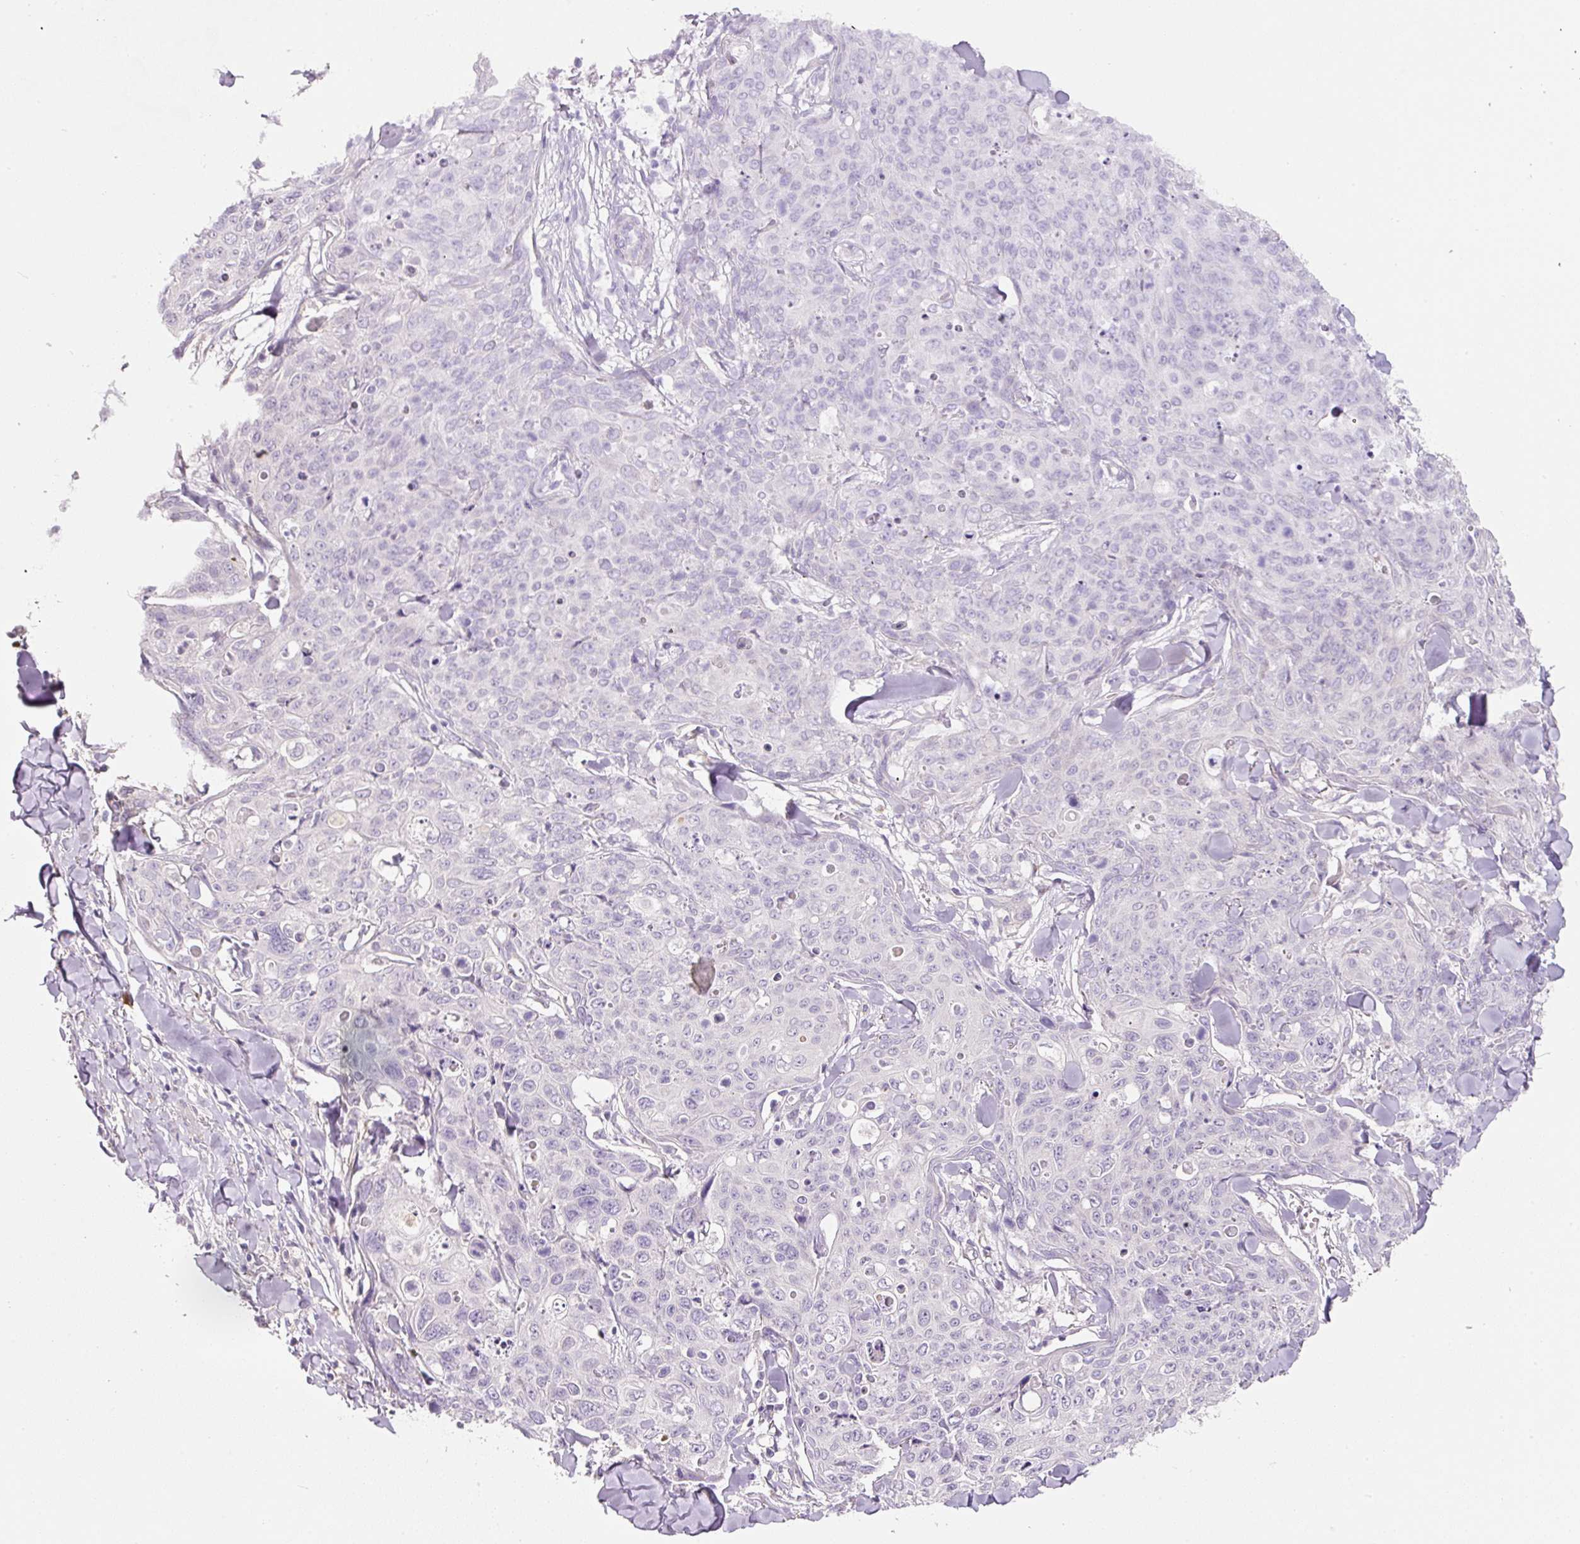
{"staining": {"intensity": "negative", "quantity": "none", "location": "none"}, "tissue": "skin cancer", "cell_type": "Tumor cells", "image_type": "cancer", "snomed": [{"axis": "morphology", "description": "Squamous cell carcinoma, NOS"}, {"axis": "topography", "description": "Skin"}, {"axis": "topography", "description": "Vulva"}], "caption": "The immunohistochemistry (IHC) image has no significant staining in tumor cells of squamous cell carcinoma (skin) tissue.", "gene": "NBPF11", "patient": {"sex": "female", "age": 85}}